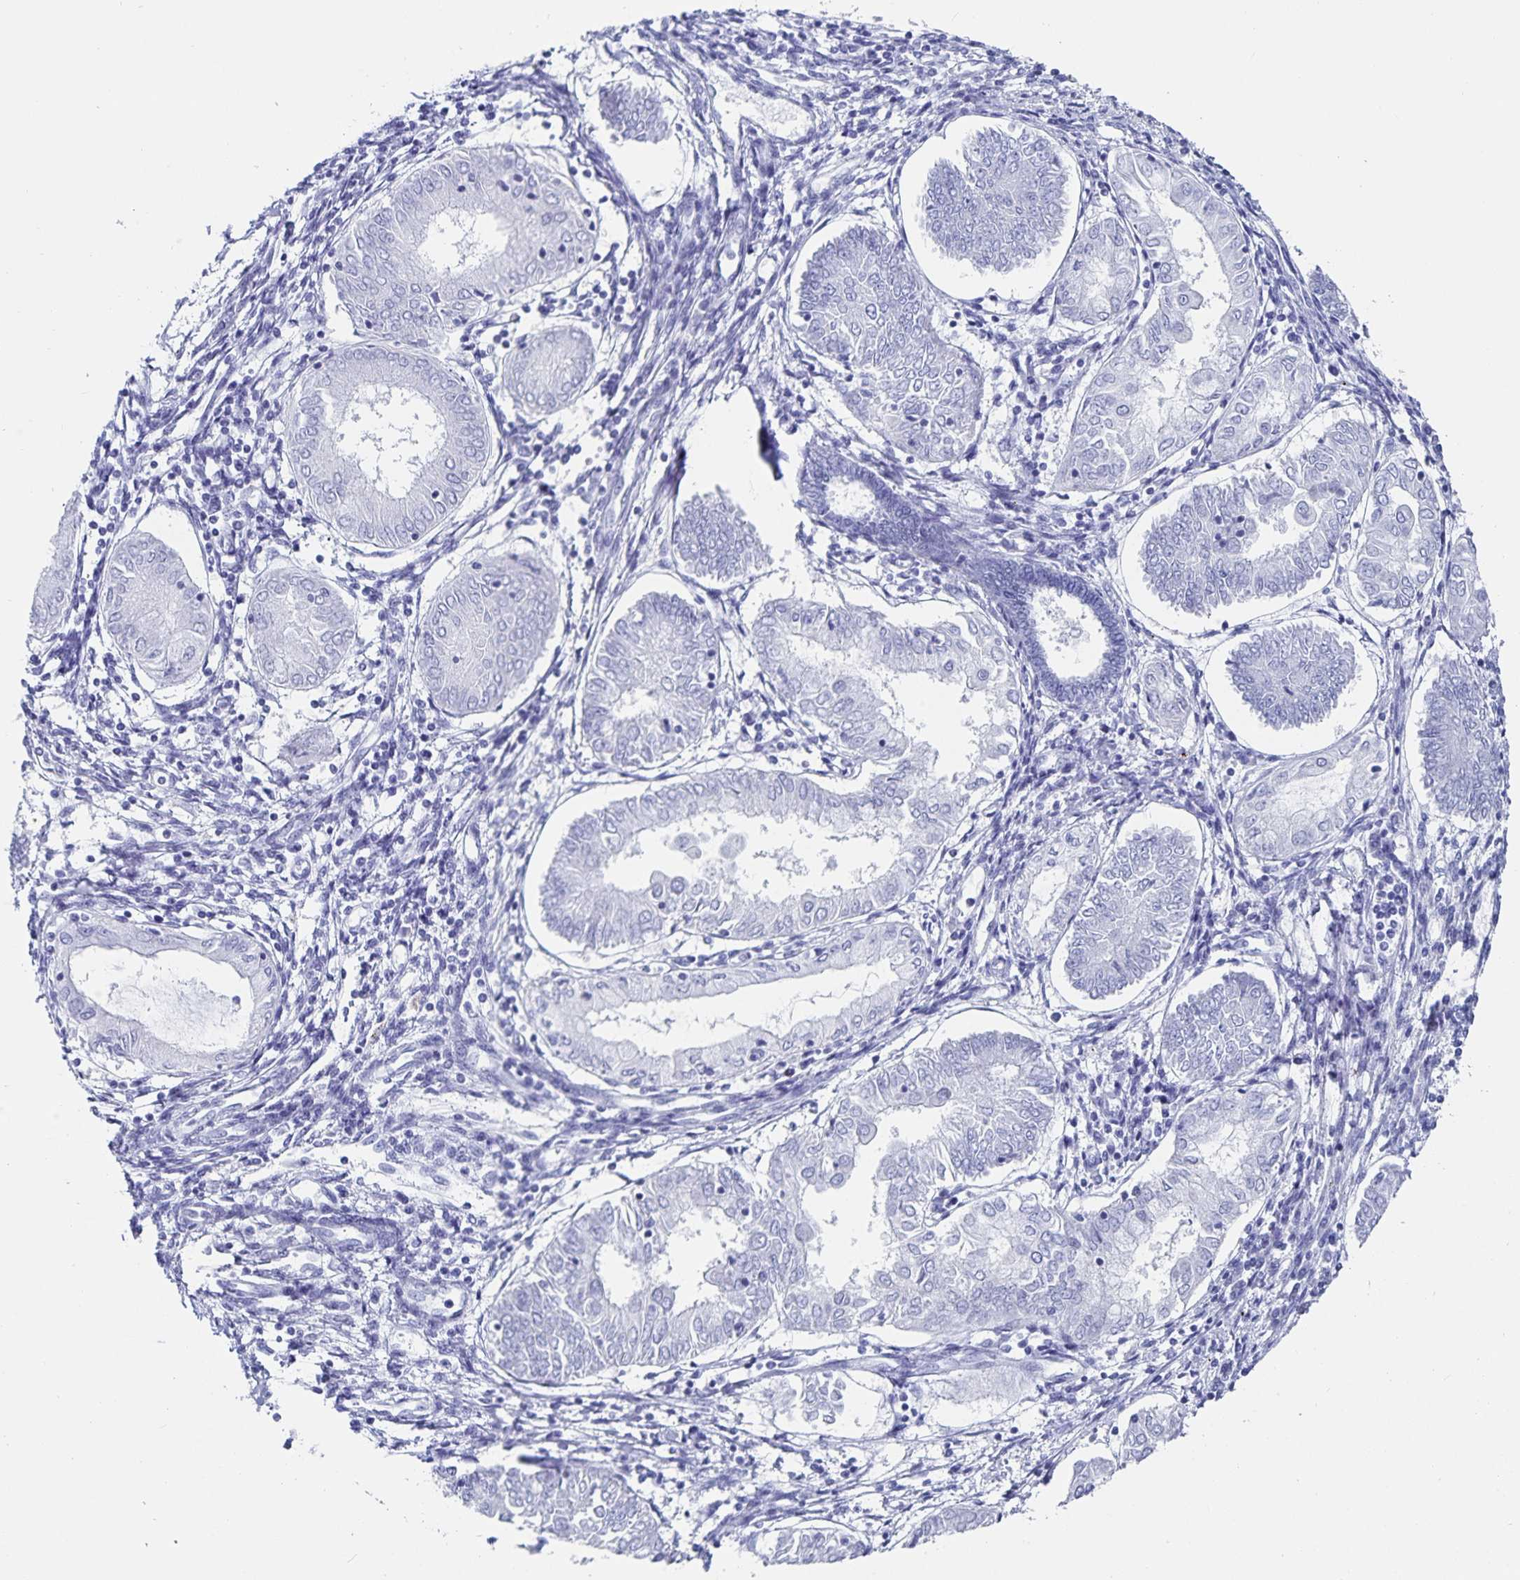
{"staining": {"intensity": "negative", "quantity": "none", "location": "none"}, "tissue": "endometrial cancer", "cell_type": "Tumor cells", "image_type": "cancer", "snomed": [{"axis": "morphology", "description": "Adenocarcinoma, NOS"}, {"axis": "topography", "description": "Endometrium"}], "caption": "Micrograph shows no significant protein positivity in tumor cells of adenocarcinoma (endometrial).", "gene": "C19orf73", "patient": {"sex": "female", "age": 68}}